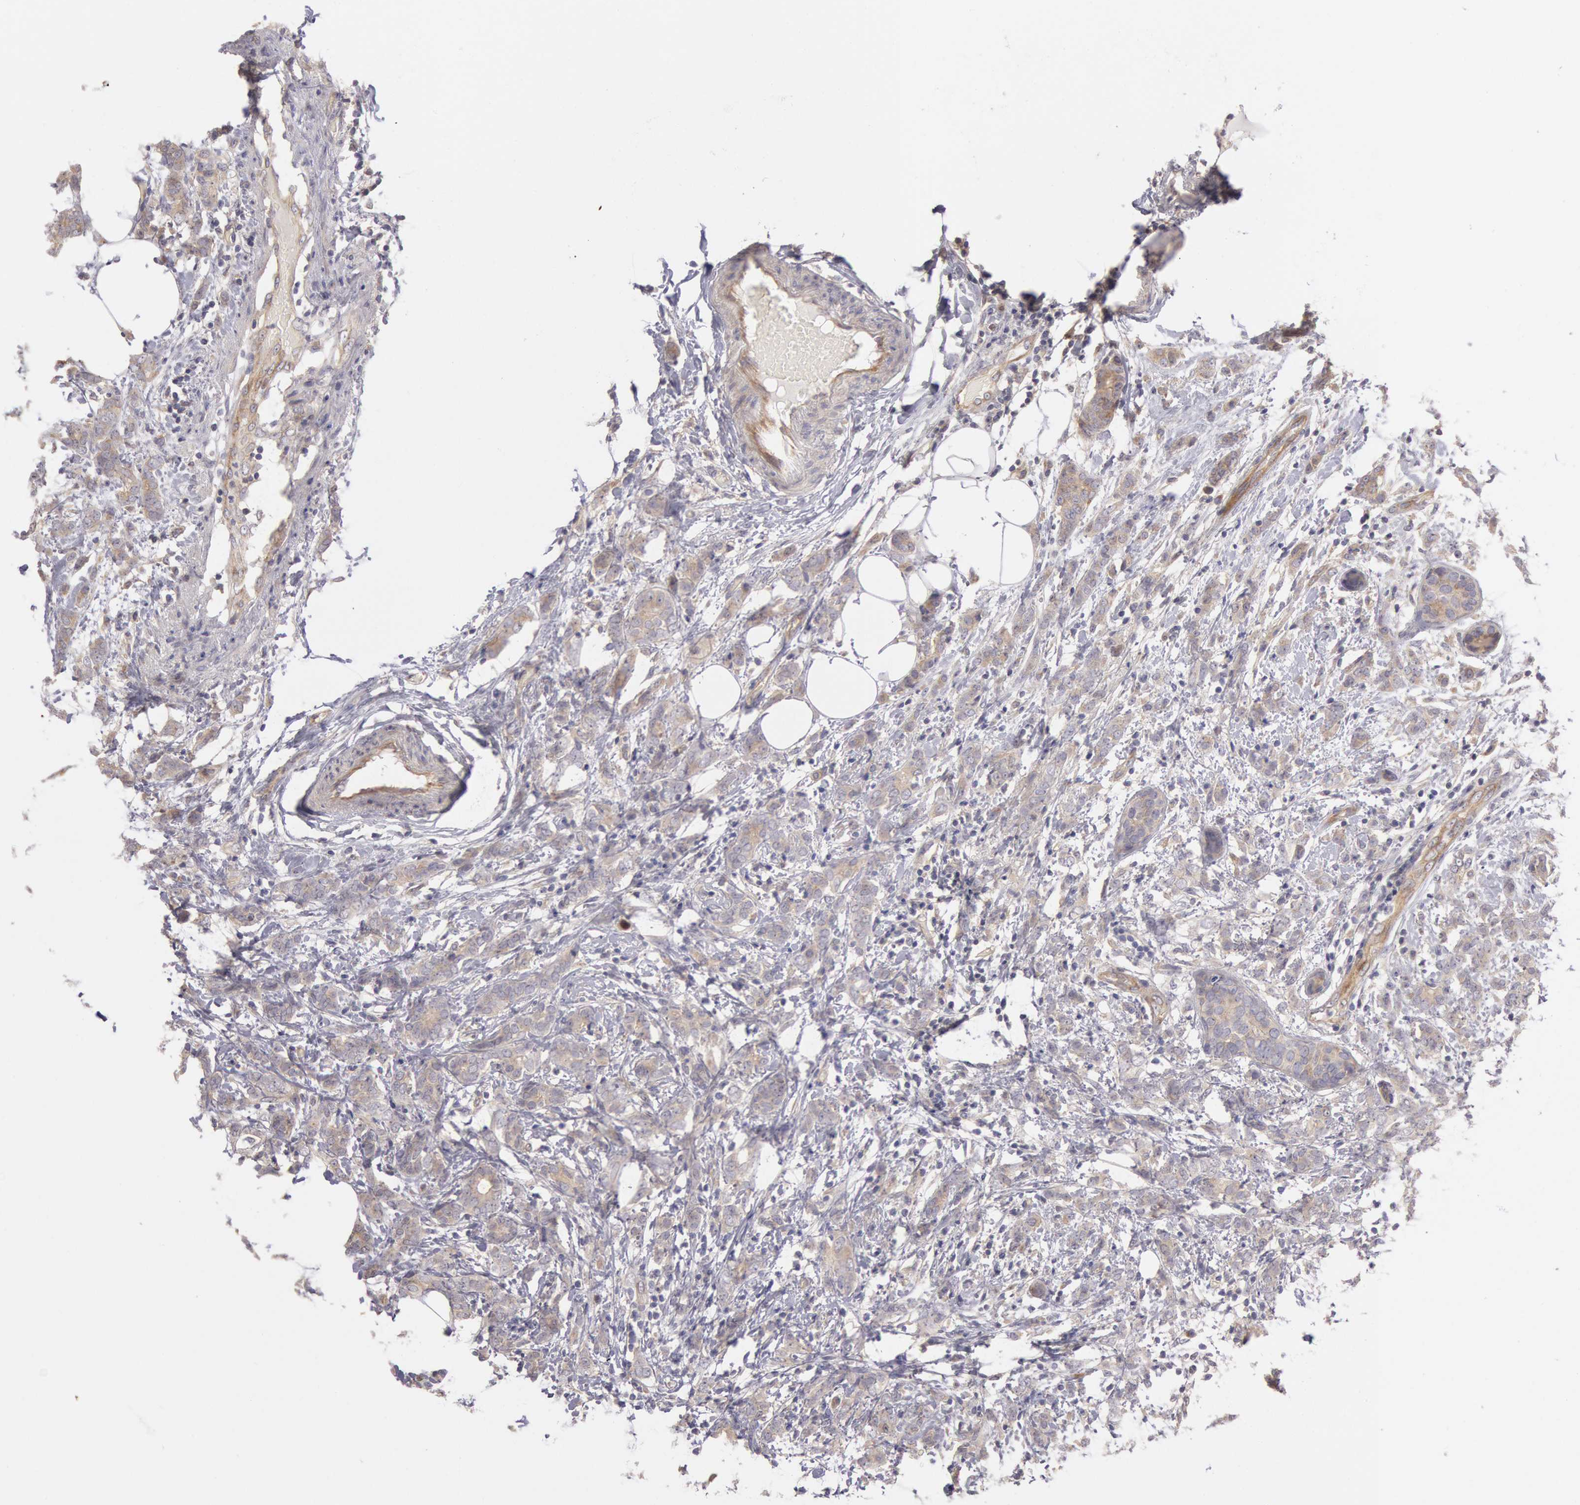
{"staining": {"intensity": "negative", "quantity": "none", "location": "none"}, "tissue": "breast cancer", "cell_type": "Tumor cells", "image_type": "cancer", "snomed": [{"axis": "morphology", "description": "Duct carcinoma"}, {"axis": "topography", "description": "Breast"}], "caption": "An IHC image of breast intraductal carcinoma is shown. There is no staining in tumor cells of breast intraductal carcinoma.", "gene": "AMOTL1", "patient": {"sex": "female", "age": 53}}